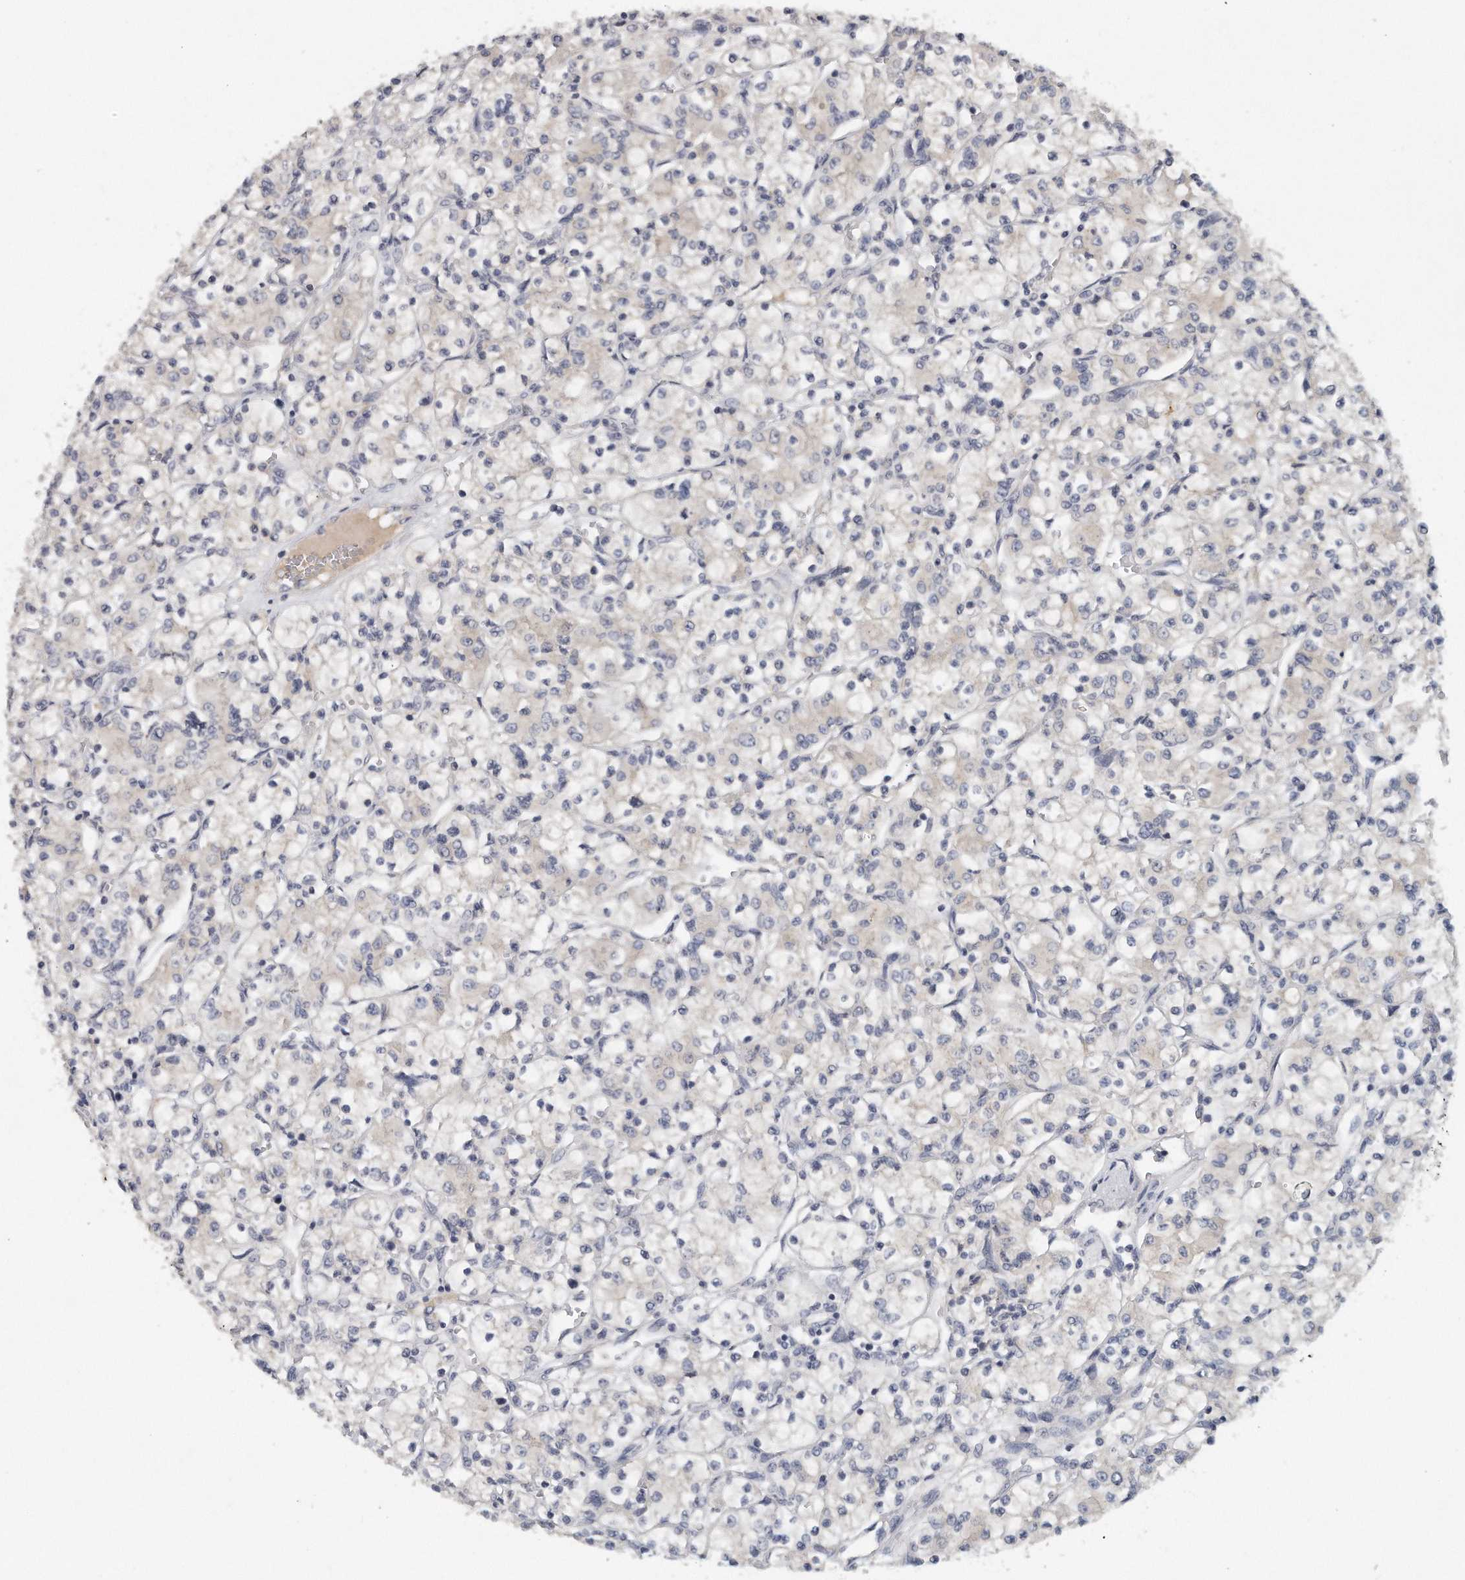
{"staining": {"intensity": "negative", "quantity": "none", "location": "none"}, "tissue": "renal cancer", "cell_type": "Tumor cells", "image_type": "cancer", "snomed": [{"axis": "morphology", "description": "Adenocarcinoma, NOS"}, {"axis": "topography", "description": "Kidney"}], "caption": "The photomicrograph demonstrates no staining of tumor cells in renal cancer.", "gene": "TRAPPC14", "patient": {"sex": "female", "age": 59}}